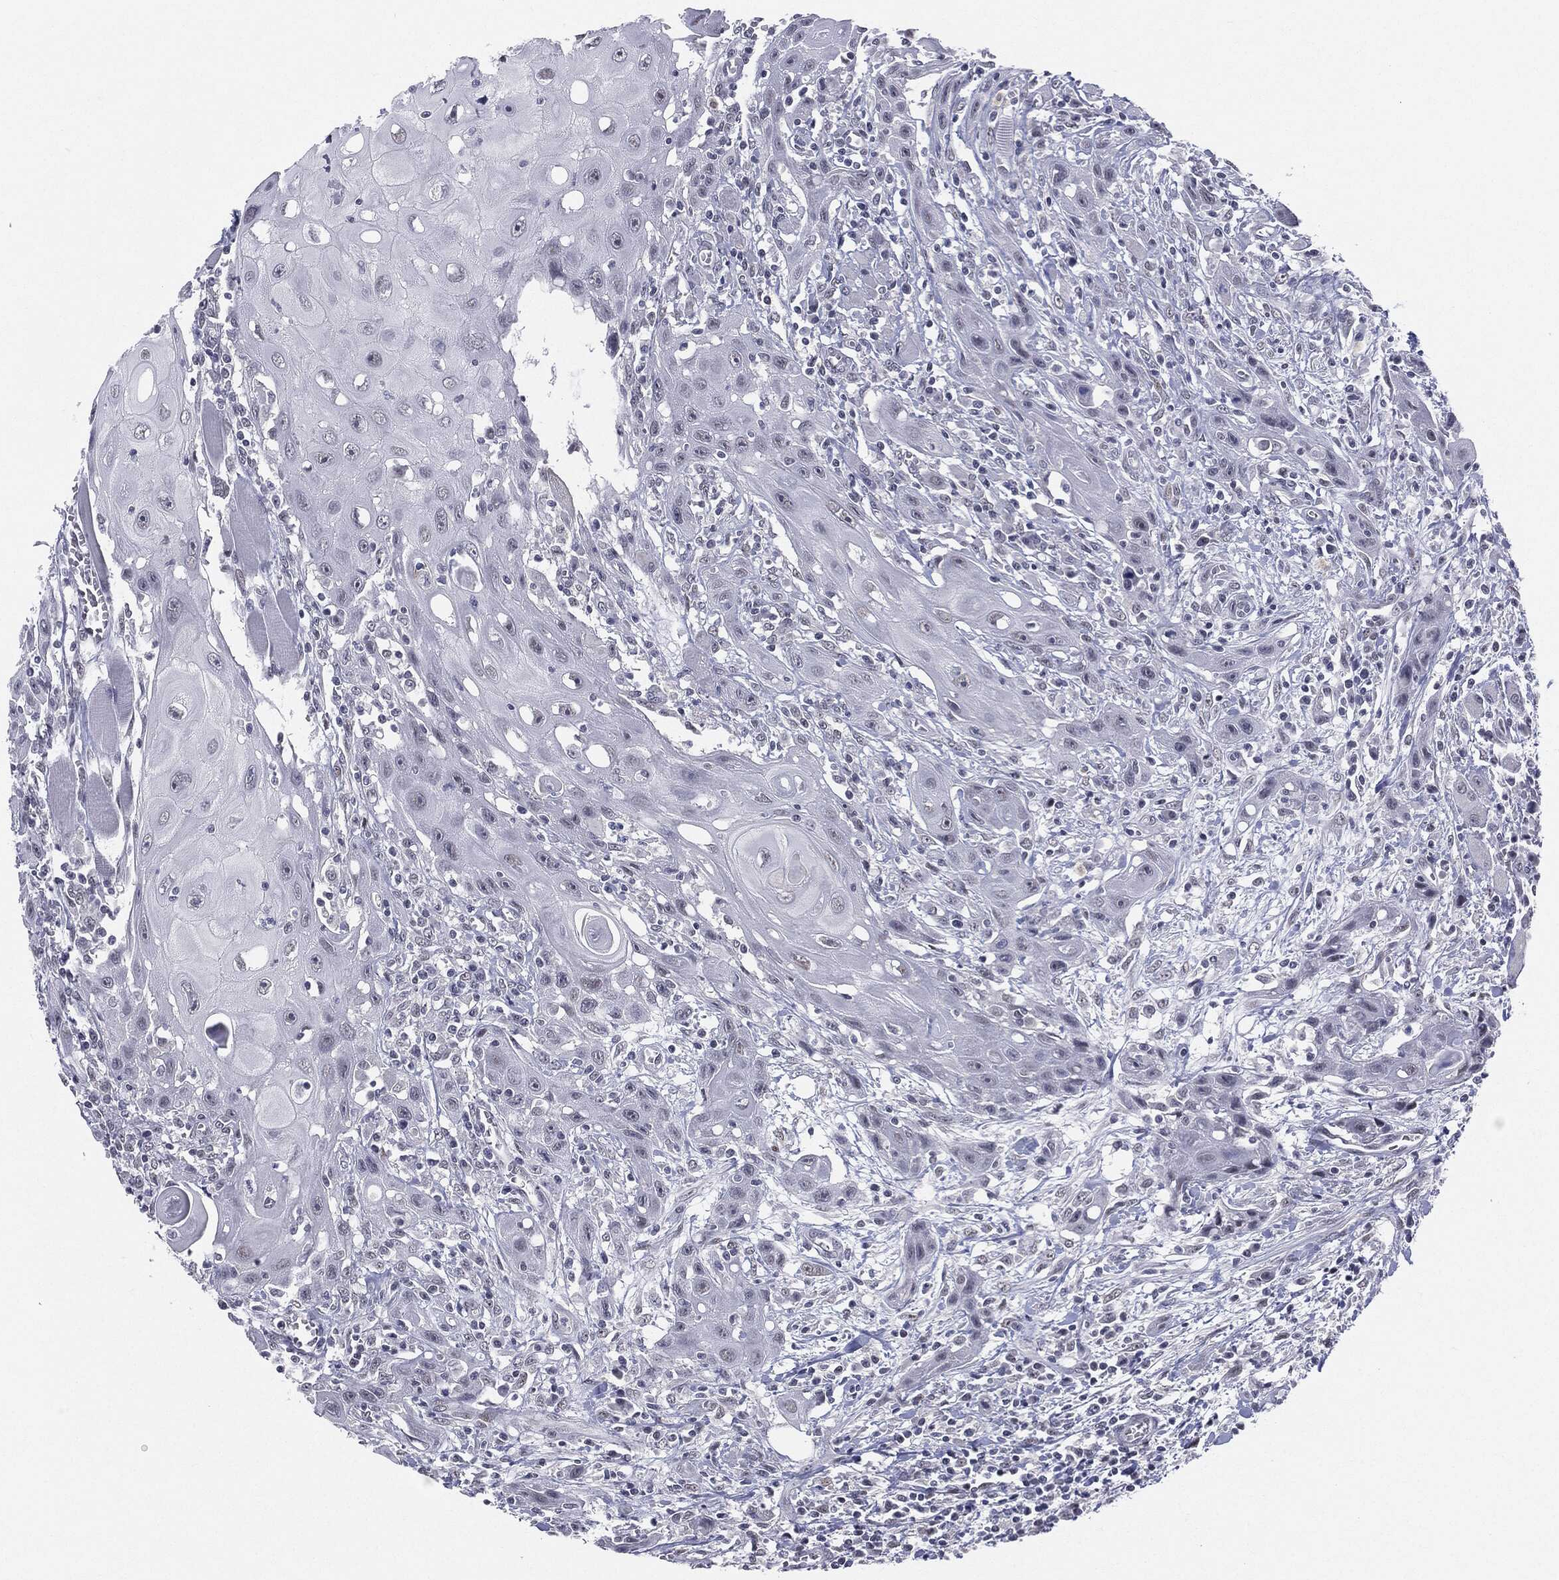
{"staining": {"intensity": "negative", "quantity": "none", "location": "none"}, "tissue": "head and neck cancer", "cell_type": "Tumor cells", "image_type": "cancer", "snomed": [{"axis": "morphology", "description": "Normal tissue, NOS"}, {"axis": "morphology", "description": "Squamous cell carcinoma, NOS"}, {"axis": "topography", "description": "Oral tissue"}, {"axis": "topography", "description": "Head-Neck"}], "caption": "This is an immunohistochemistry micrograph of squamous cell carcinoma (head and neck). There is no expression in tumor cells.", "gene": "SLC5A5", "patient": {"sex": "male", "age": 71}}